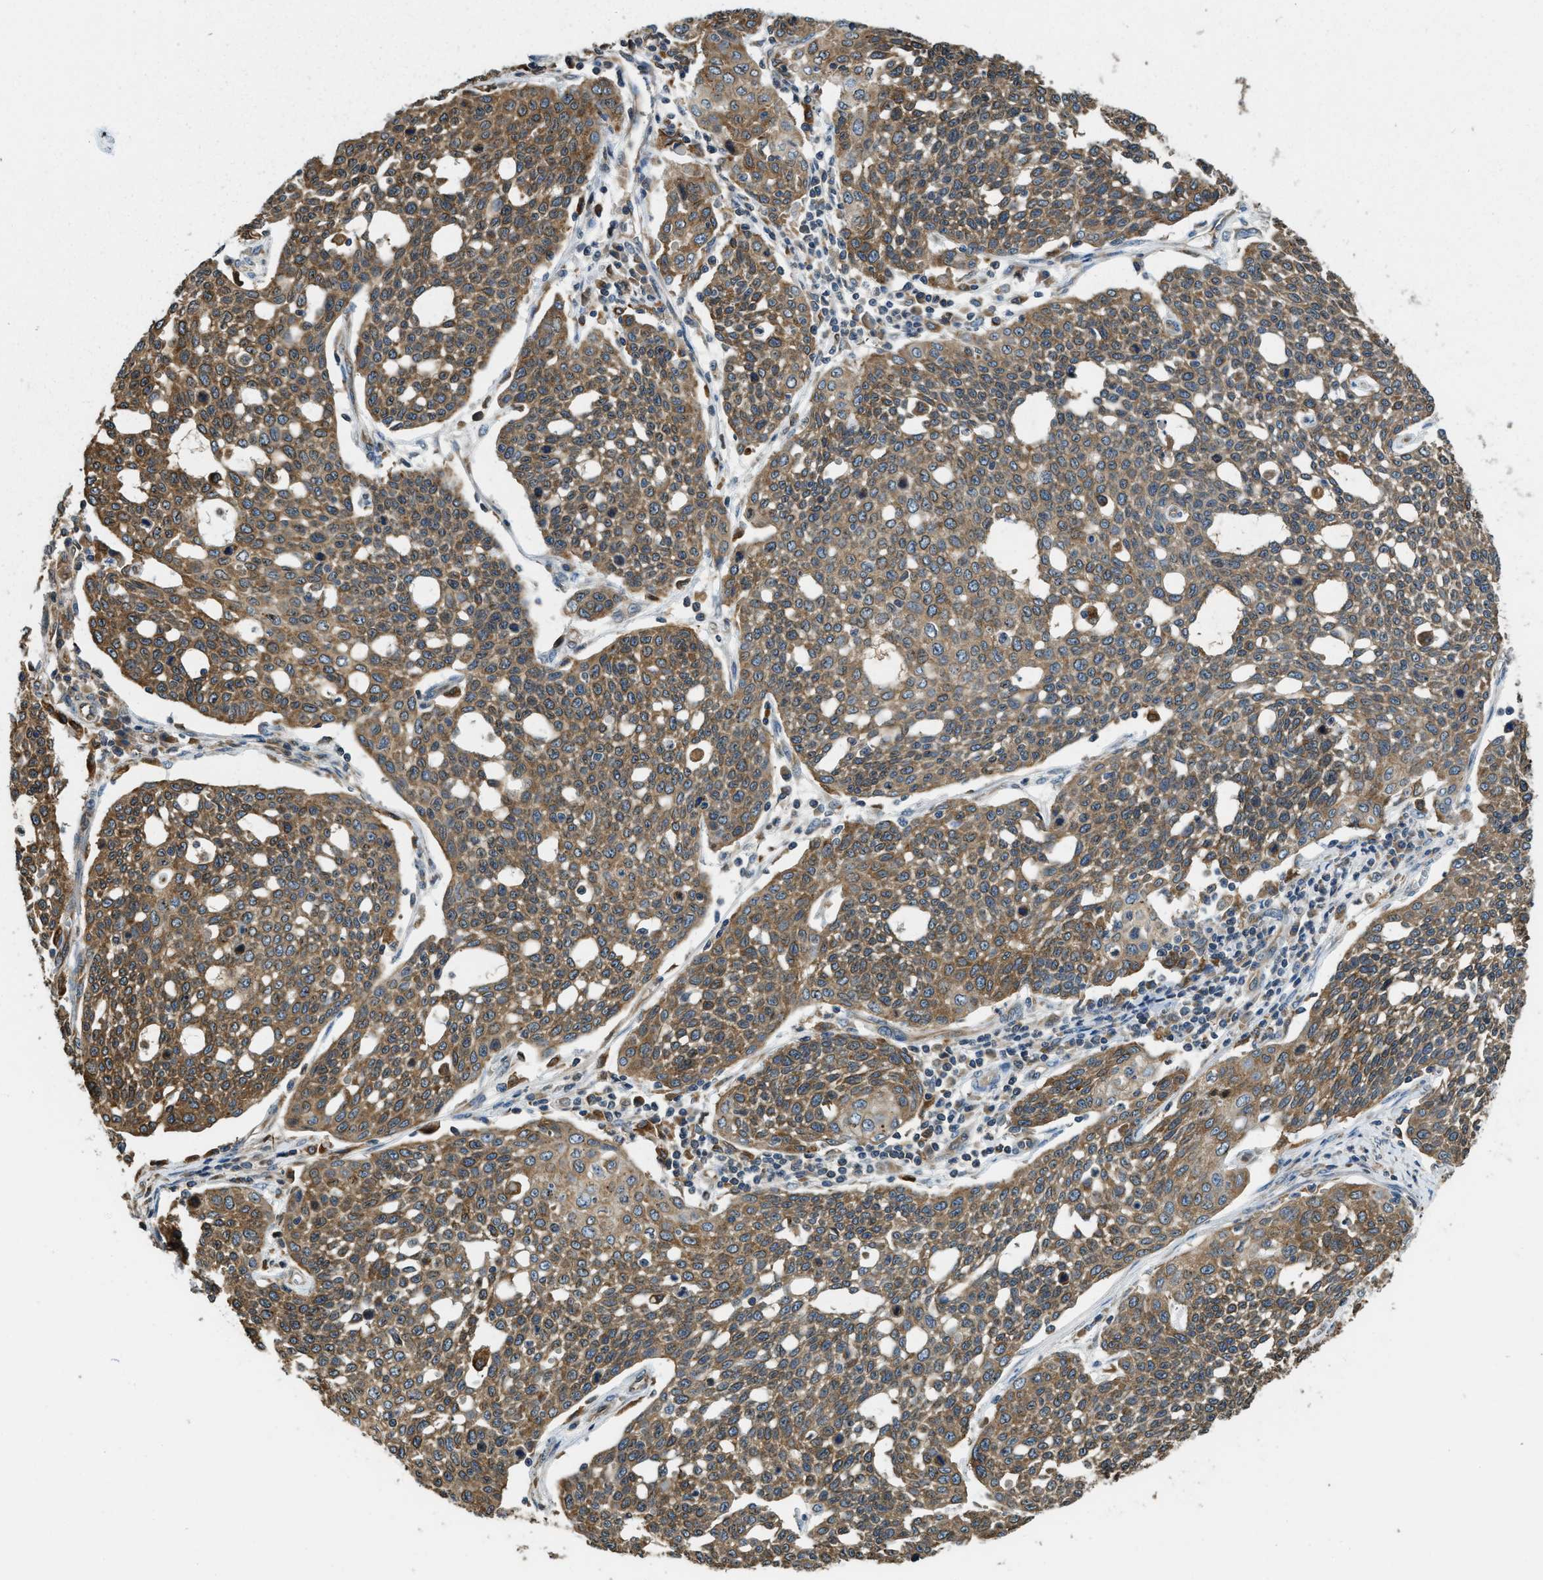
{"staining": {"intensity": "moderate", "quantity": ">75%", "location": "cytoplasmic/membranous"}, "tissue": "cervical cancer", "cell_type": "Tumor cells", "image_type": "cancer", "snomed": [{"axis": "morphology", "description": "Squamous cell carcinoma, NOS"}, {"axis": "topography", "description": "Cervix"}], "caption": "A brown stain labels moderate cytoplasmic/membranous expression of a protein in human squamous cell carcinoma (cervical) tumor cells.", "gene": "BCAP31", "patient": {"sex": "female", "age": 34}}